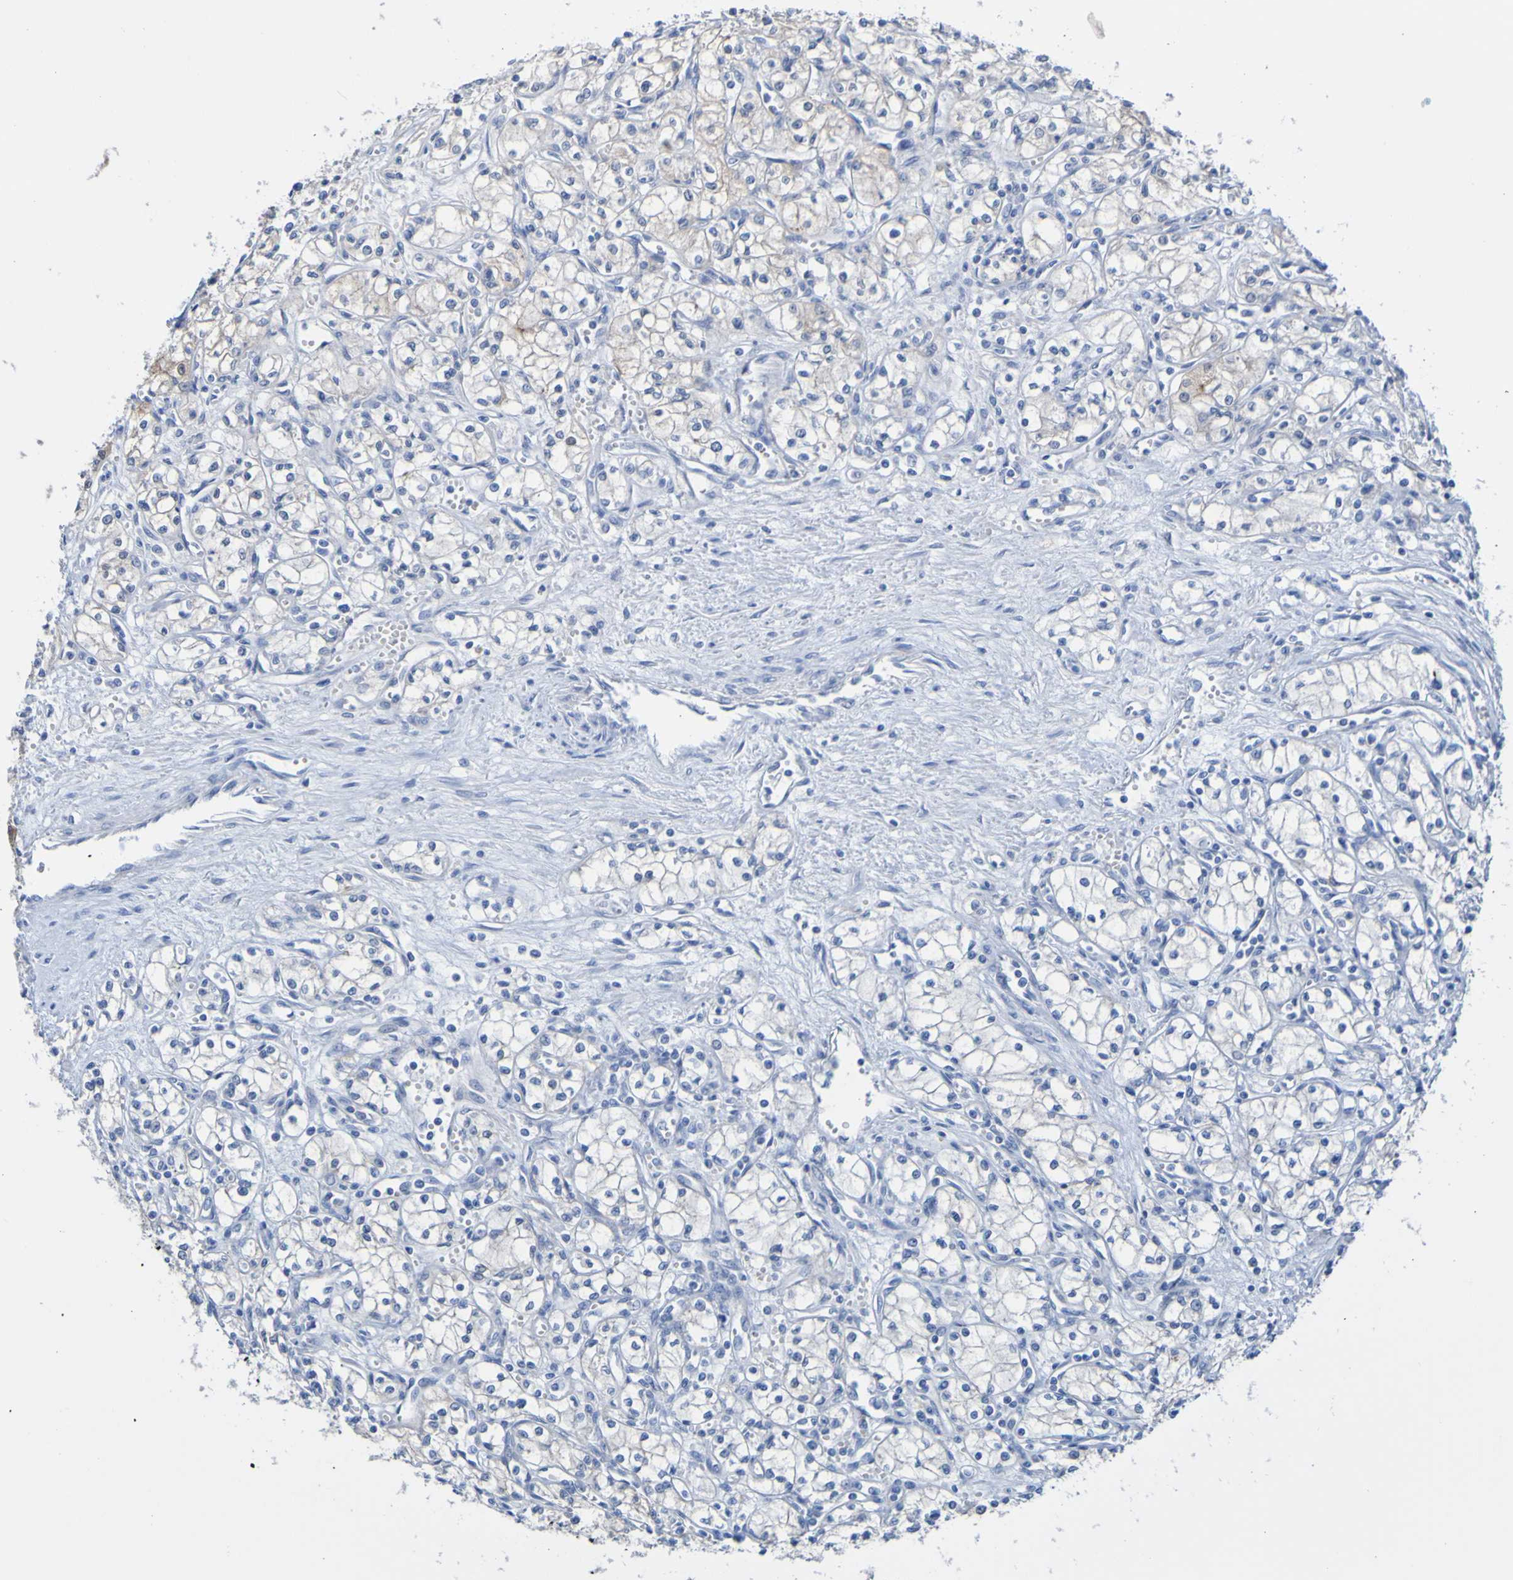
{"staining": {"intensity": "weak", "quantity": ">75%", "location": "cytoplasmic/membranous"}, "tissue": "renal cancer", "cell_type": "Tumor cells", "image_type": "cancer", "snomed": [{"axis": "morphology", "description": "Normal tissue, NOS"}, {"axis": "morphology", "description": "Adenocarcinoma, NOS"}, {"axis": "topography", "description": "Kidney"}], "caption": "Renal cancer (adenocarcinoma) stained with DAB immunohistochemistry (IHC) demonstrates low levels of weak cytoplasmic/membranous staining in approximately >75% of tumor cells.", "gene": "ACMSD", "patient": {"sex": "male", "age": 59}}